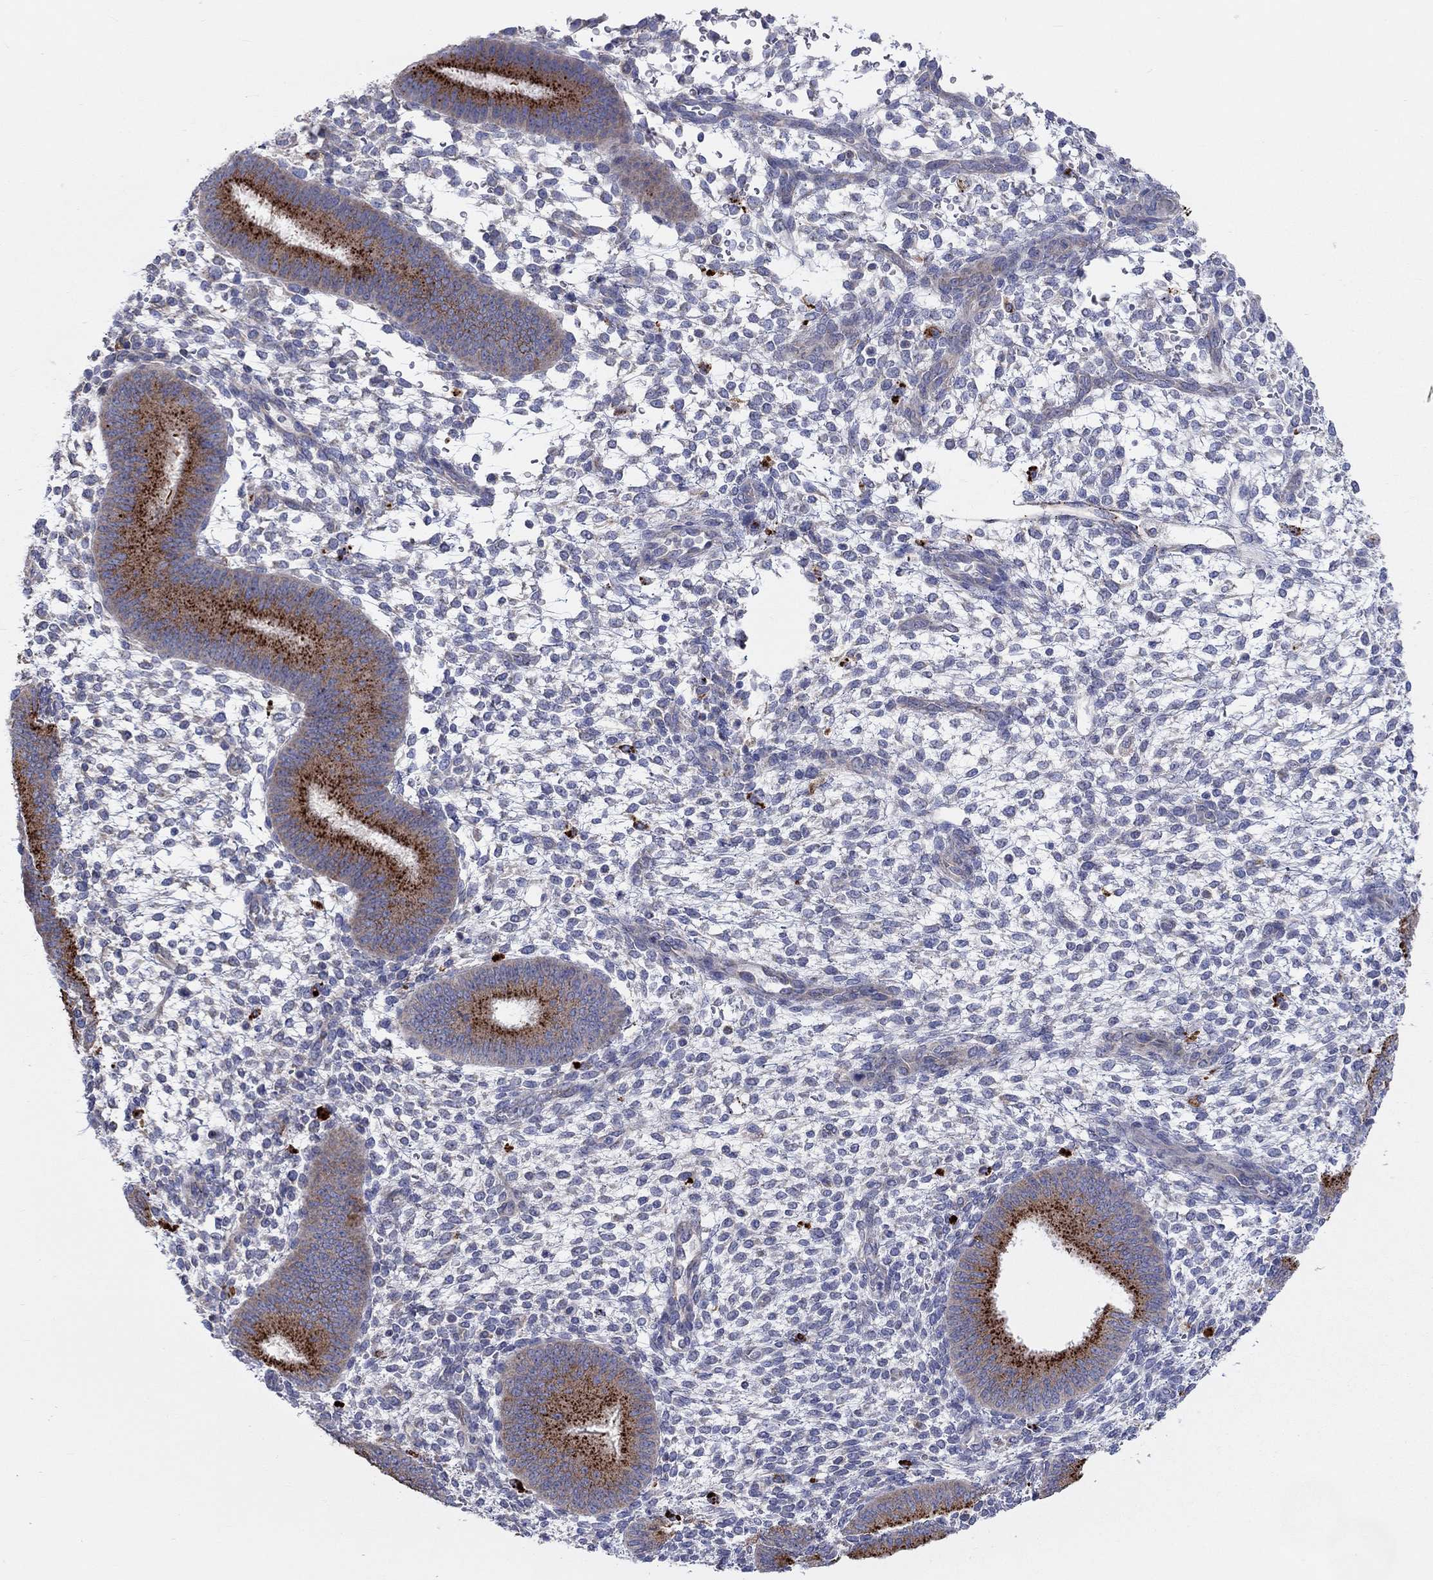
{"staining": {"intensity": "negative", "quantity": "none", "location": "none"}, "tissue": "endometrium", "cell_type": "Cells in endometrial stroma", "image_type": "normal", "snomed": [{"axis": "morphology", "description": "Normal tissue, NOS"}, {"axis": "topography", "description": "Endometrium"}], "caption": "Normal endometrium was stained to show a protein in brown. There is no significant staining in cells in endometrial stroma. (DAB immunohistochemistry with hematoxylin counter stain).", "gene": "BCO2", "patient": {"sex": "female", "age": 39}}